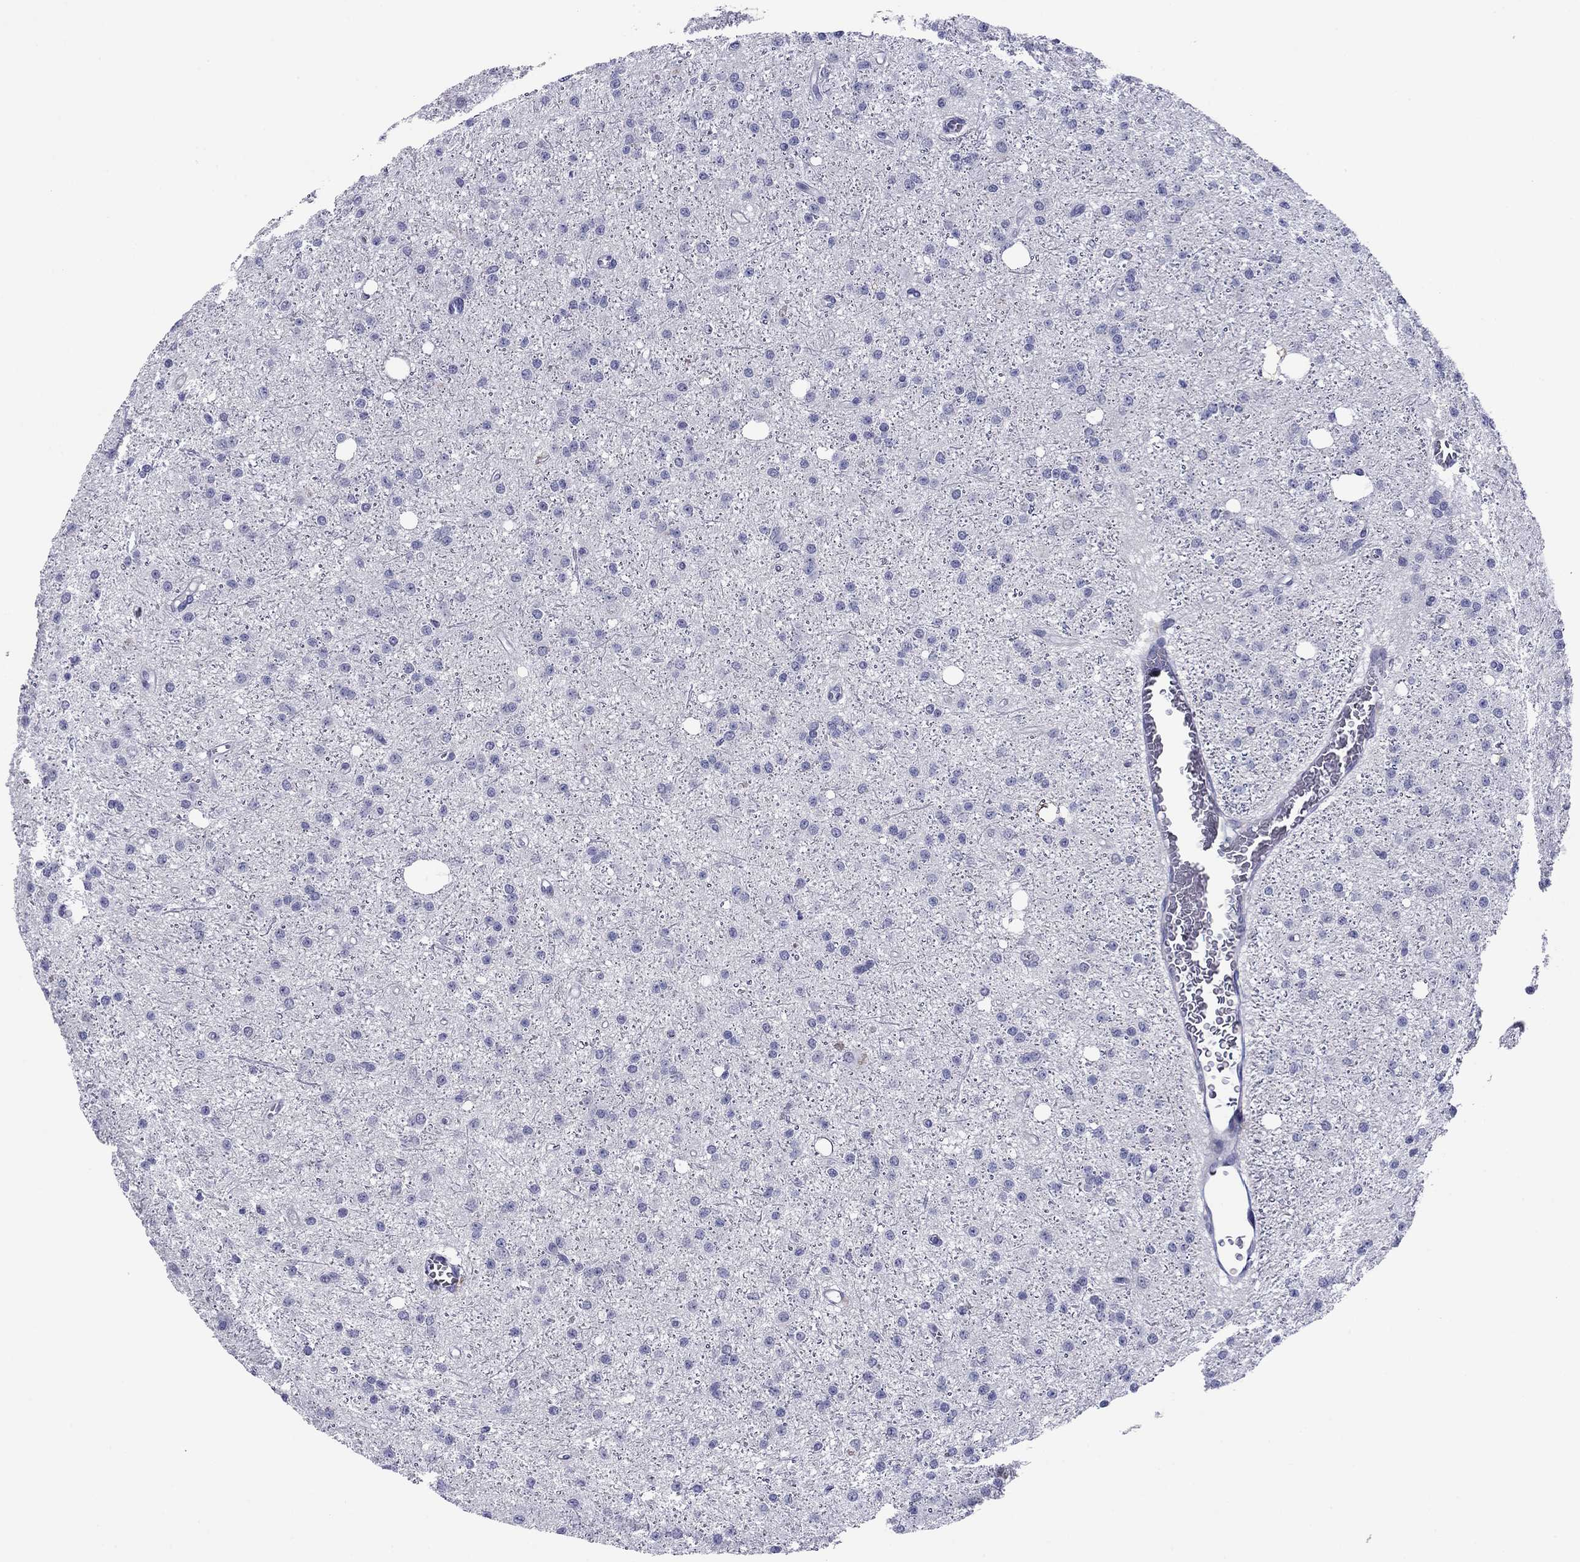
{"staining": {"intensity": "negative", "quantity": "none", "location": "none"}, "tissue": "glioma", "cell_type": "Tumor cells", "image_type": "cancer", "snomed": [{"axis": "morphology", "description": "Glioma, malignant, Low grade"}, {"axis": "topography", "description": "Brain"}], "caption": "Tumor cells show no significant protein staining in malignant low-grade glioma. Nuclei are stained in blue.", "gene": "TCFL5", "patient": {"sex": "male", "age": 27}}